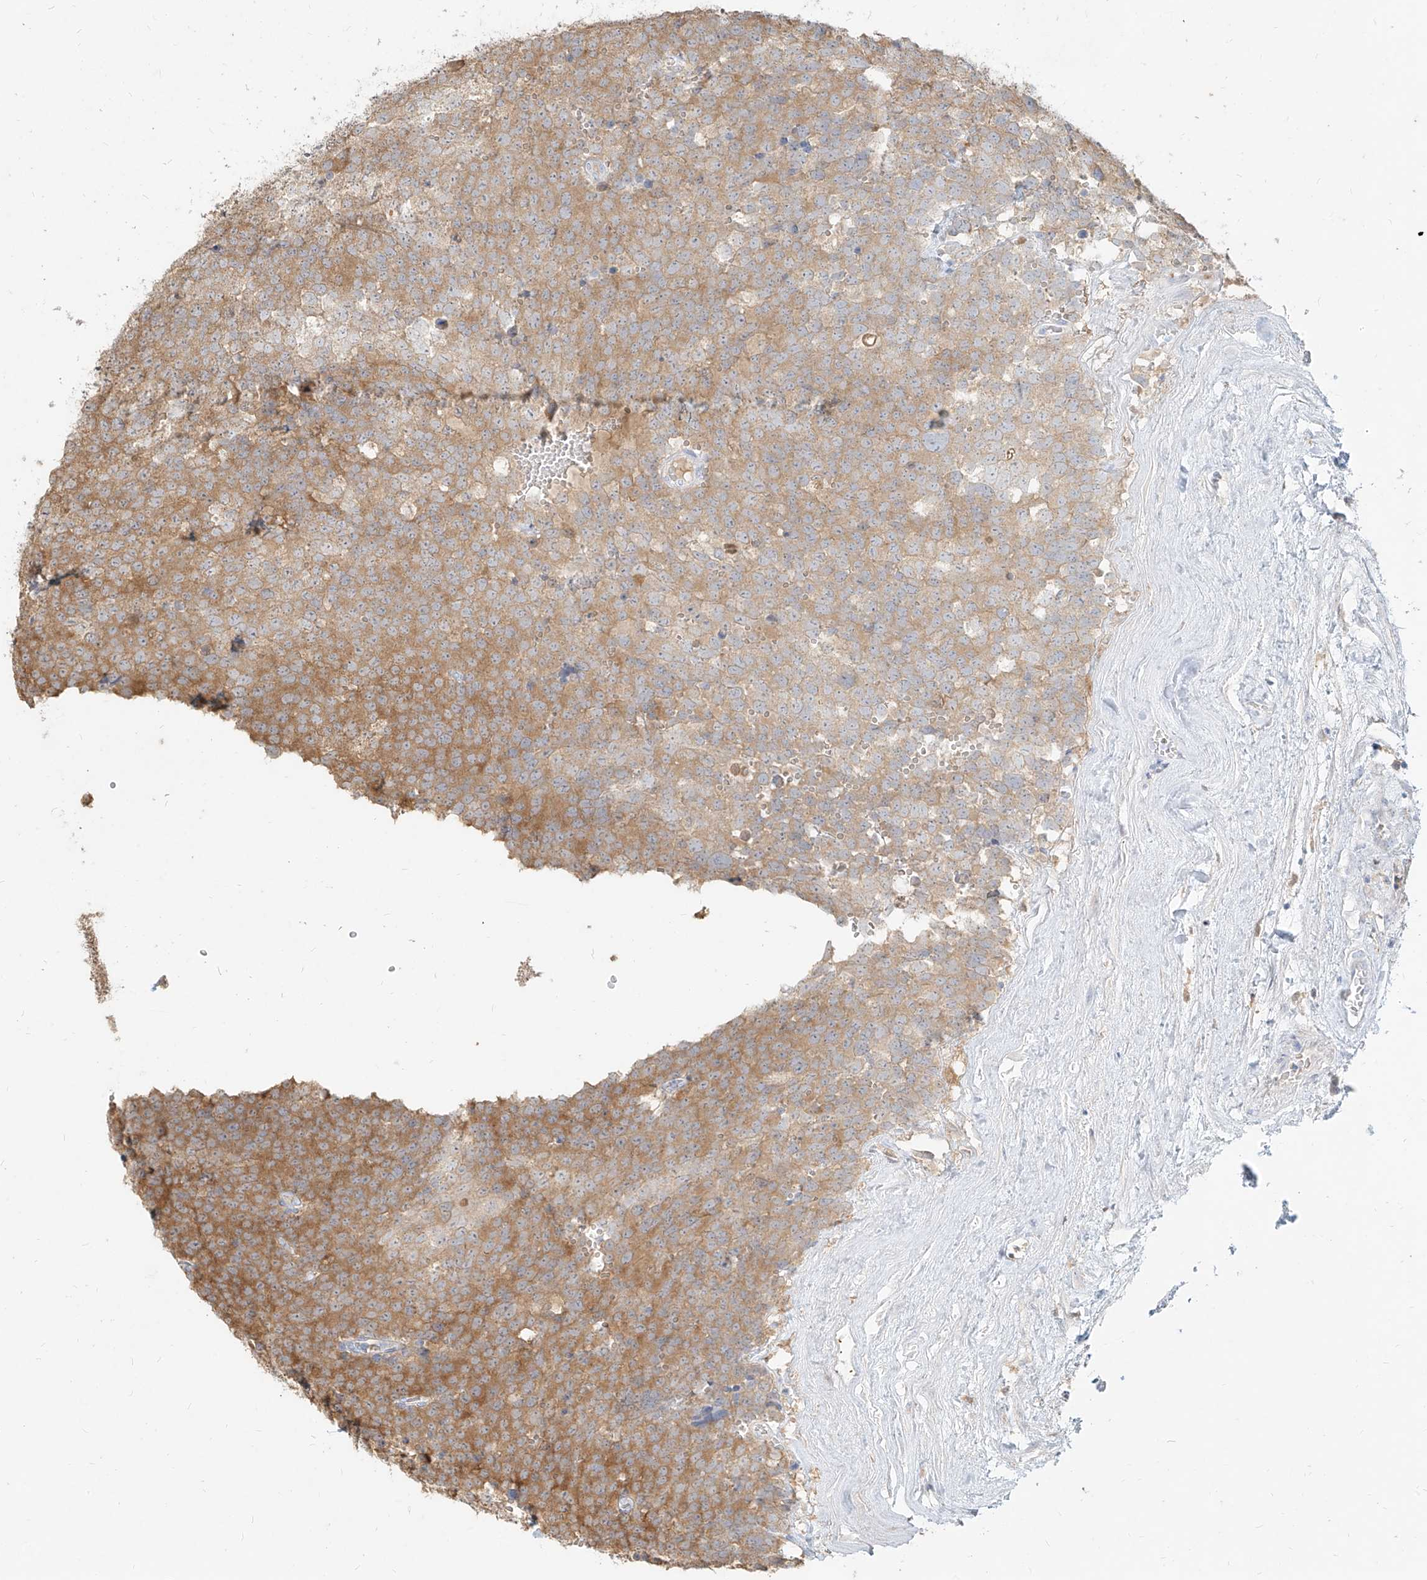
{"staining": {"intensity": "moderate", "quantity": "25%-75%", "location": "cytoplasmic/membranous"}, "tissue": "testis cancer", "cell_type": "Tumor cells", "image_type": "cancer", "snomed": [{"axis": "morphology", "description": "Seminoma, NOS"}, {"axis": "topography", "description": "Testis"}], "caption": "Protein expression analysis of human testis cancer reveals moderate cytoplasmic/membranous expression in about 25%-75% of tumor cells.", "gene": "PGD", "patient": {"sex": "male", "age": 71}}